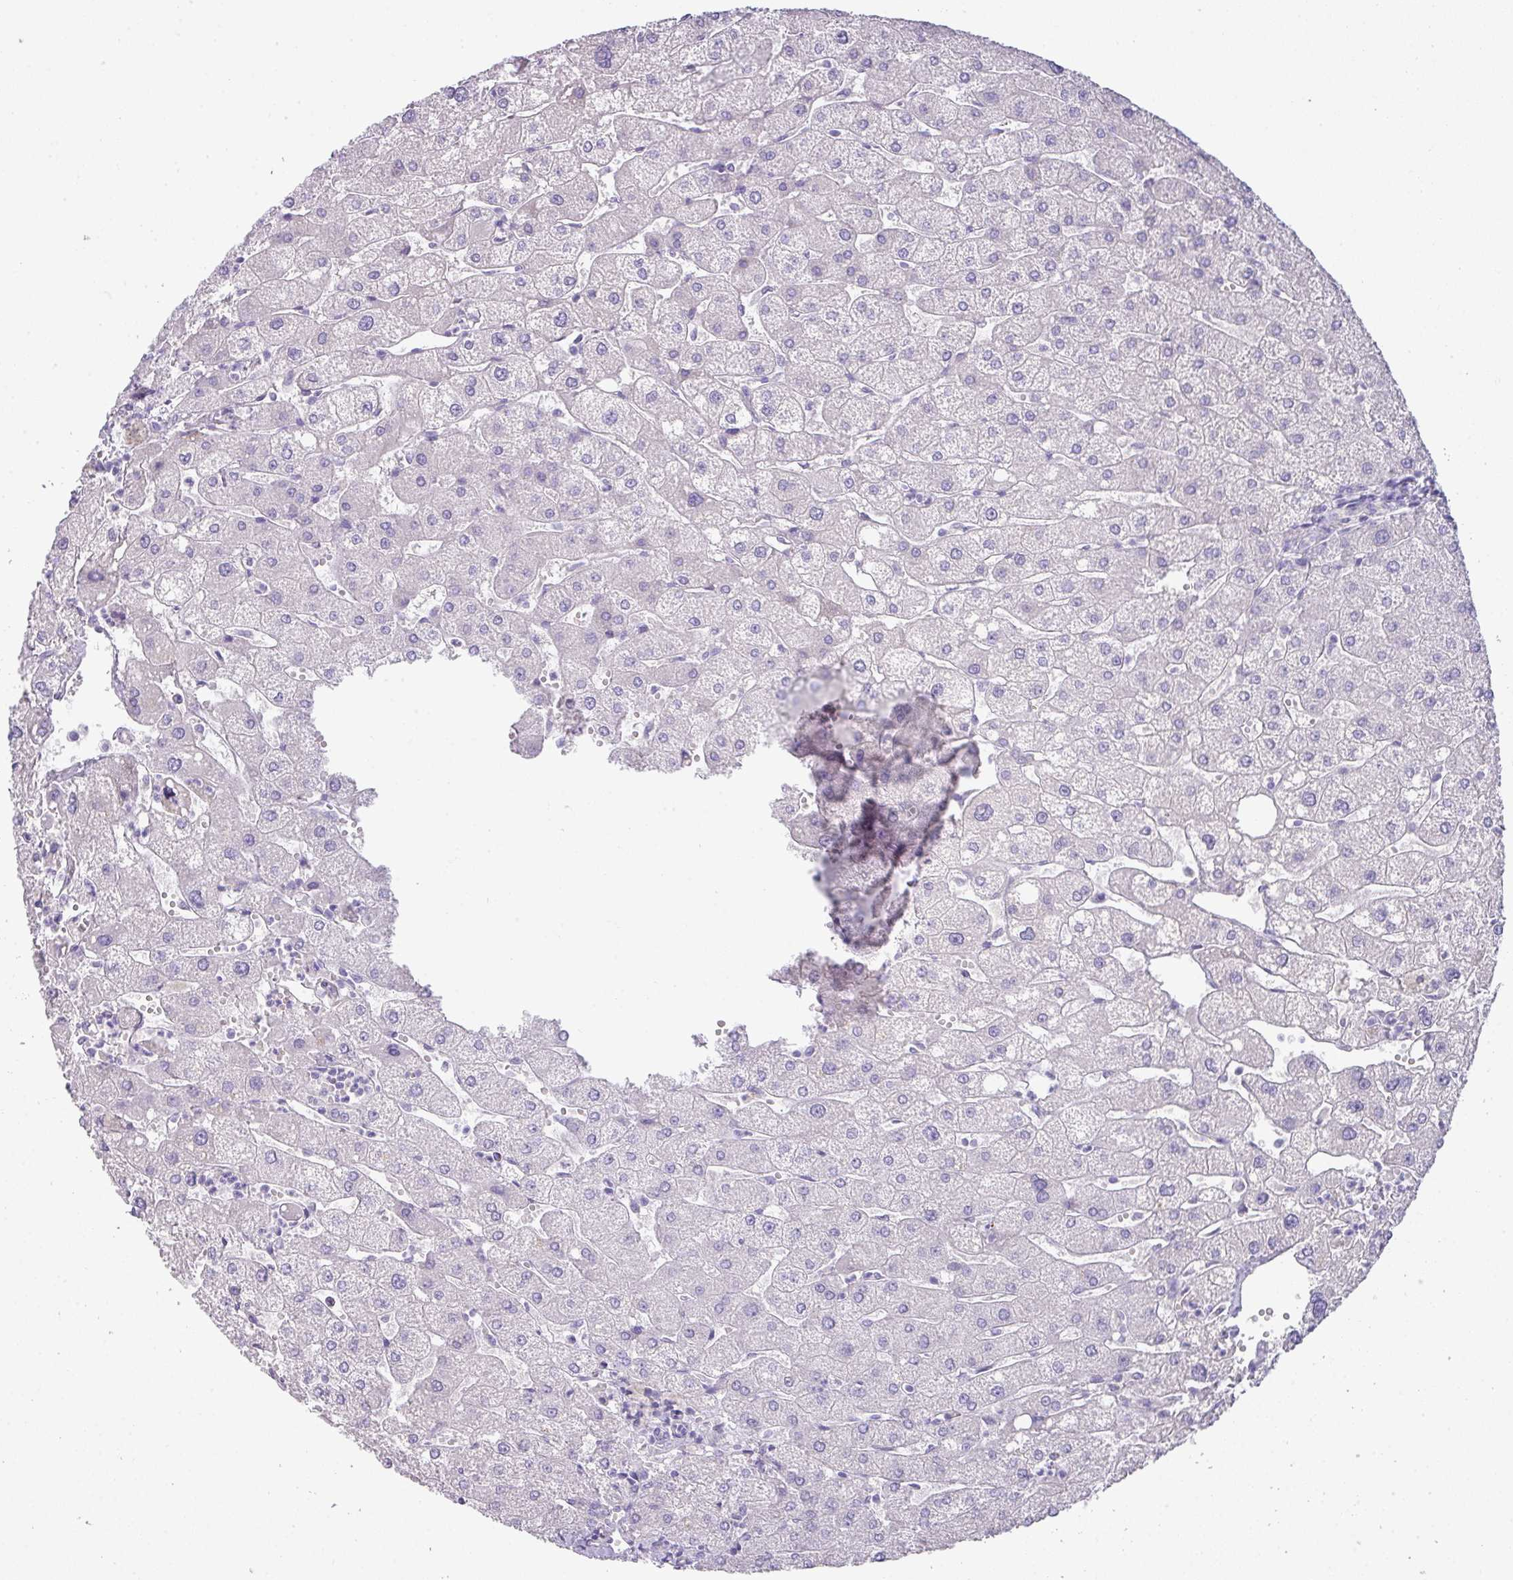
{"staining": {"intensity": "negative", "quantity": "none", "location": "none"}, "tissue": "liver", "cell_type": "Cholangiocytes", "image_type": "normal", "snomed": [{"axis": "morphology", "description": "Normal tissue, NOS"}, {"axis": "topography", "description": "Liver"}], "caption": "Immunohistochemical staining of benign human liver displays no significant staining in cholangiocytes.", "gene": "GLI4", "patient": {"sex": "male", "age": 67}}